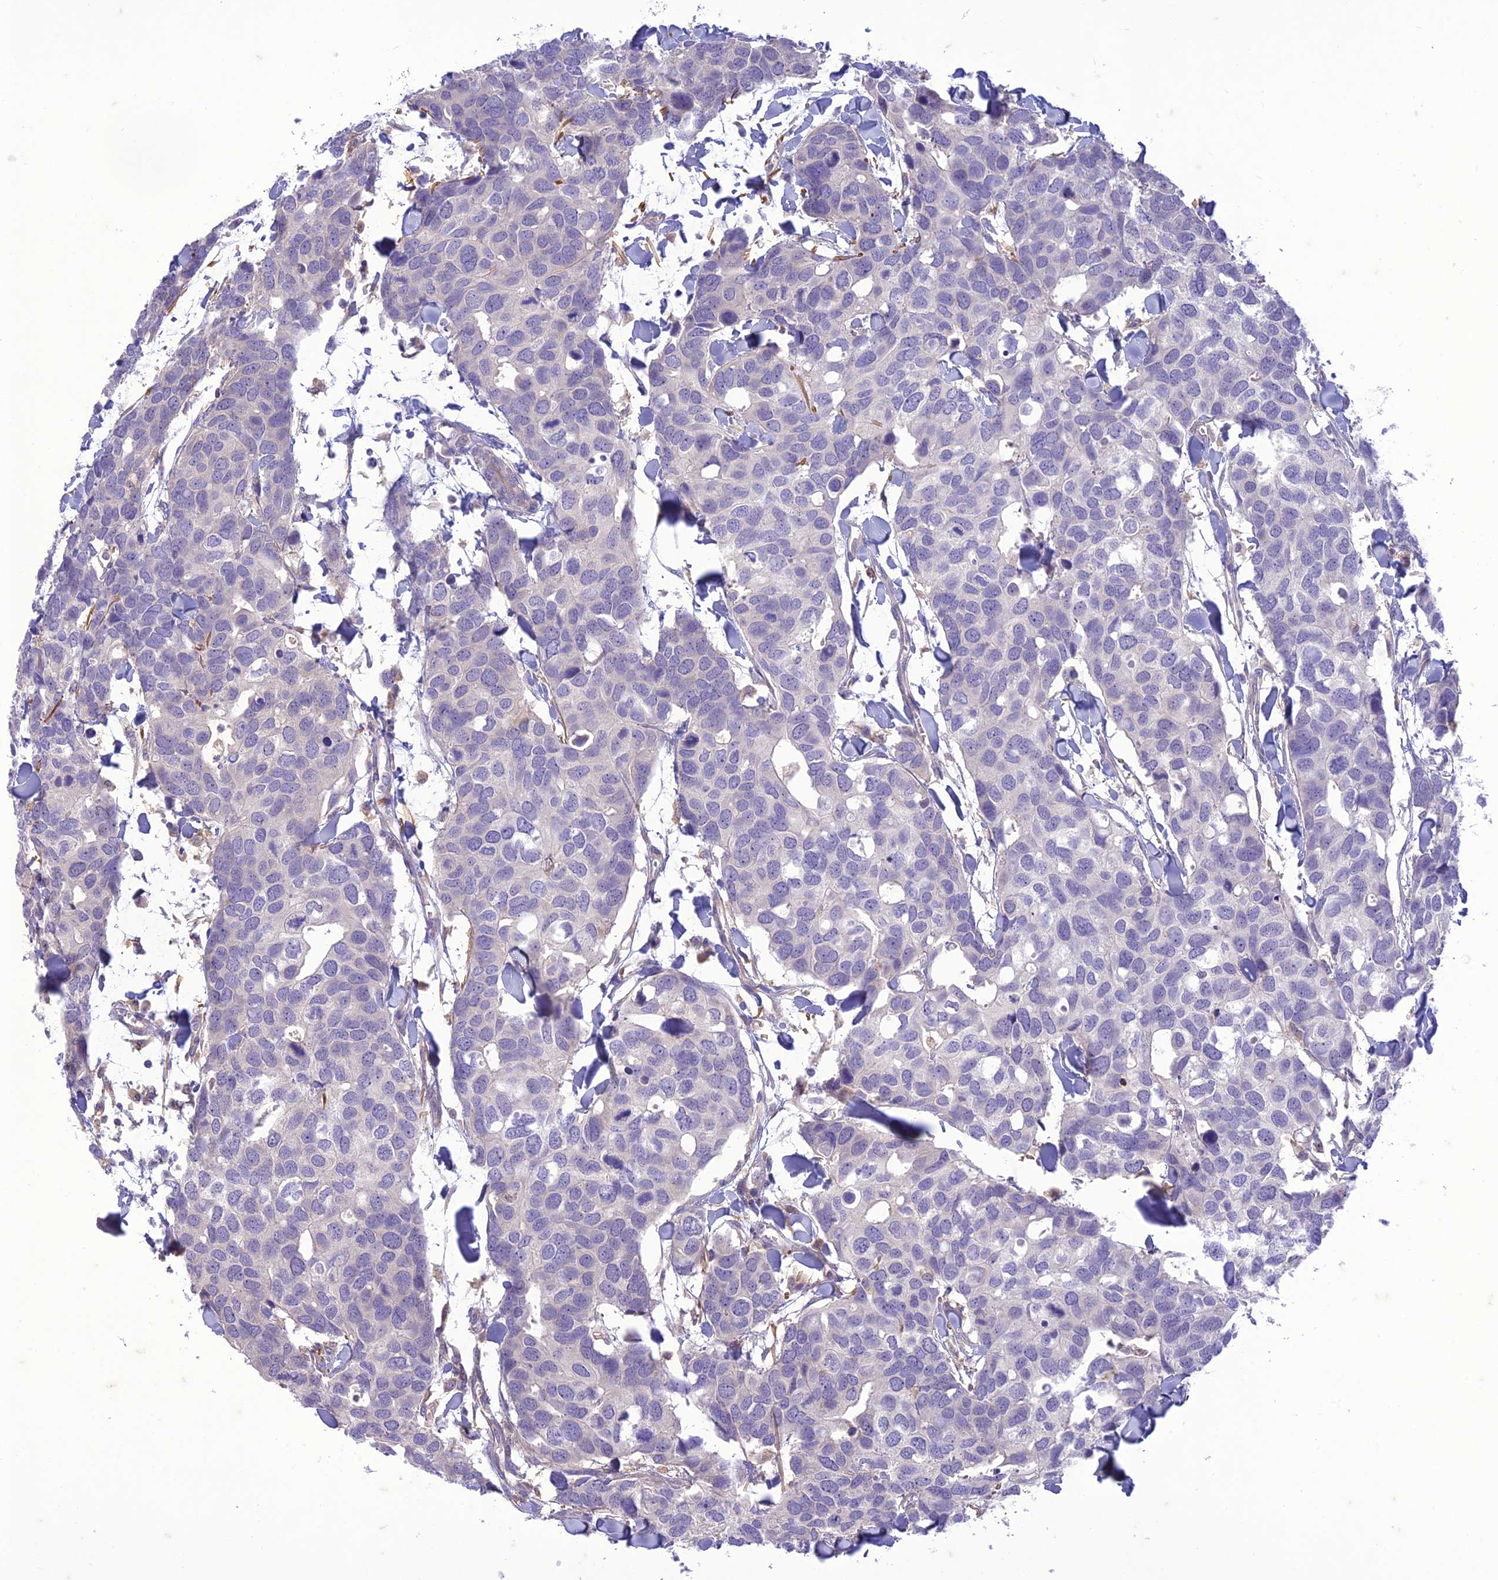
{"staining": {"intensity": "negative", "quantity": "none", "location": "none"}, "tissue": "breast cancer", "cell_type": "Tumor cells", "image_type": "cancer", "snomed": [{"axis": "morphology", "description": "Duct carcinoma"}, {"axis": "topography", "description": "Breast"}], "caption": "IHC photomicrograph of neoplastic tissue: breast cancer (invasive ductal carcinoma) stained with DAB shows no significant protein expression in tumor cells.", "gene": "ITGAE", "patient": {"sex": "female", "age": 83}}